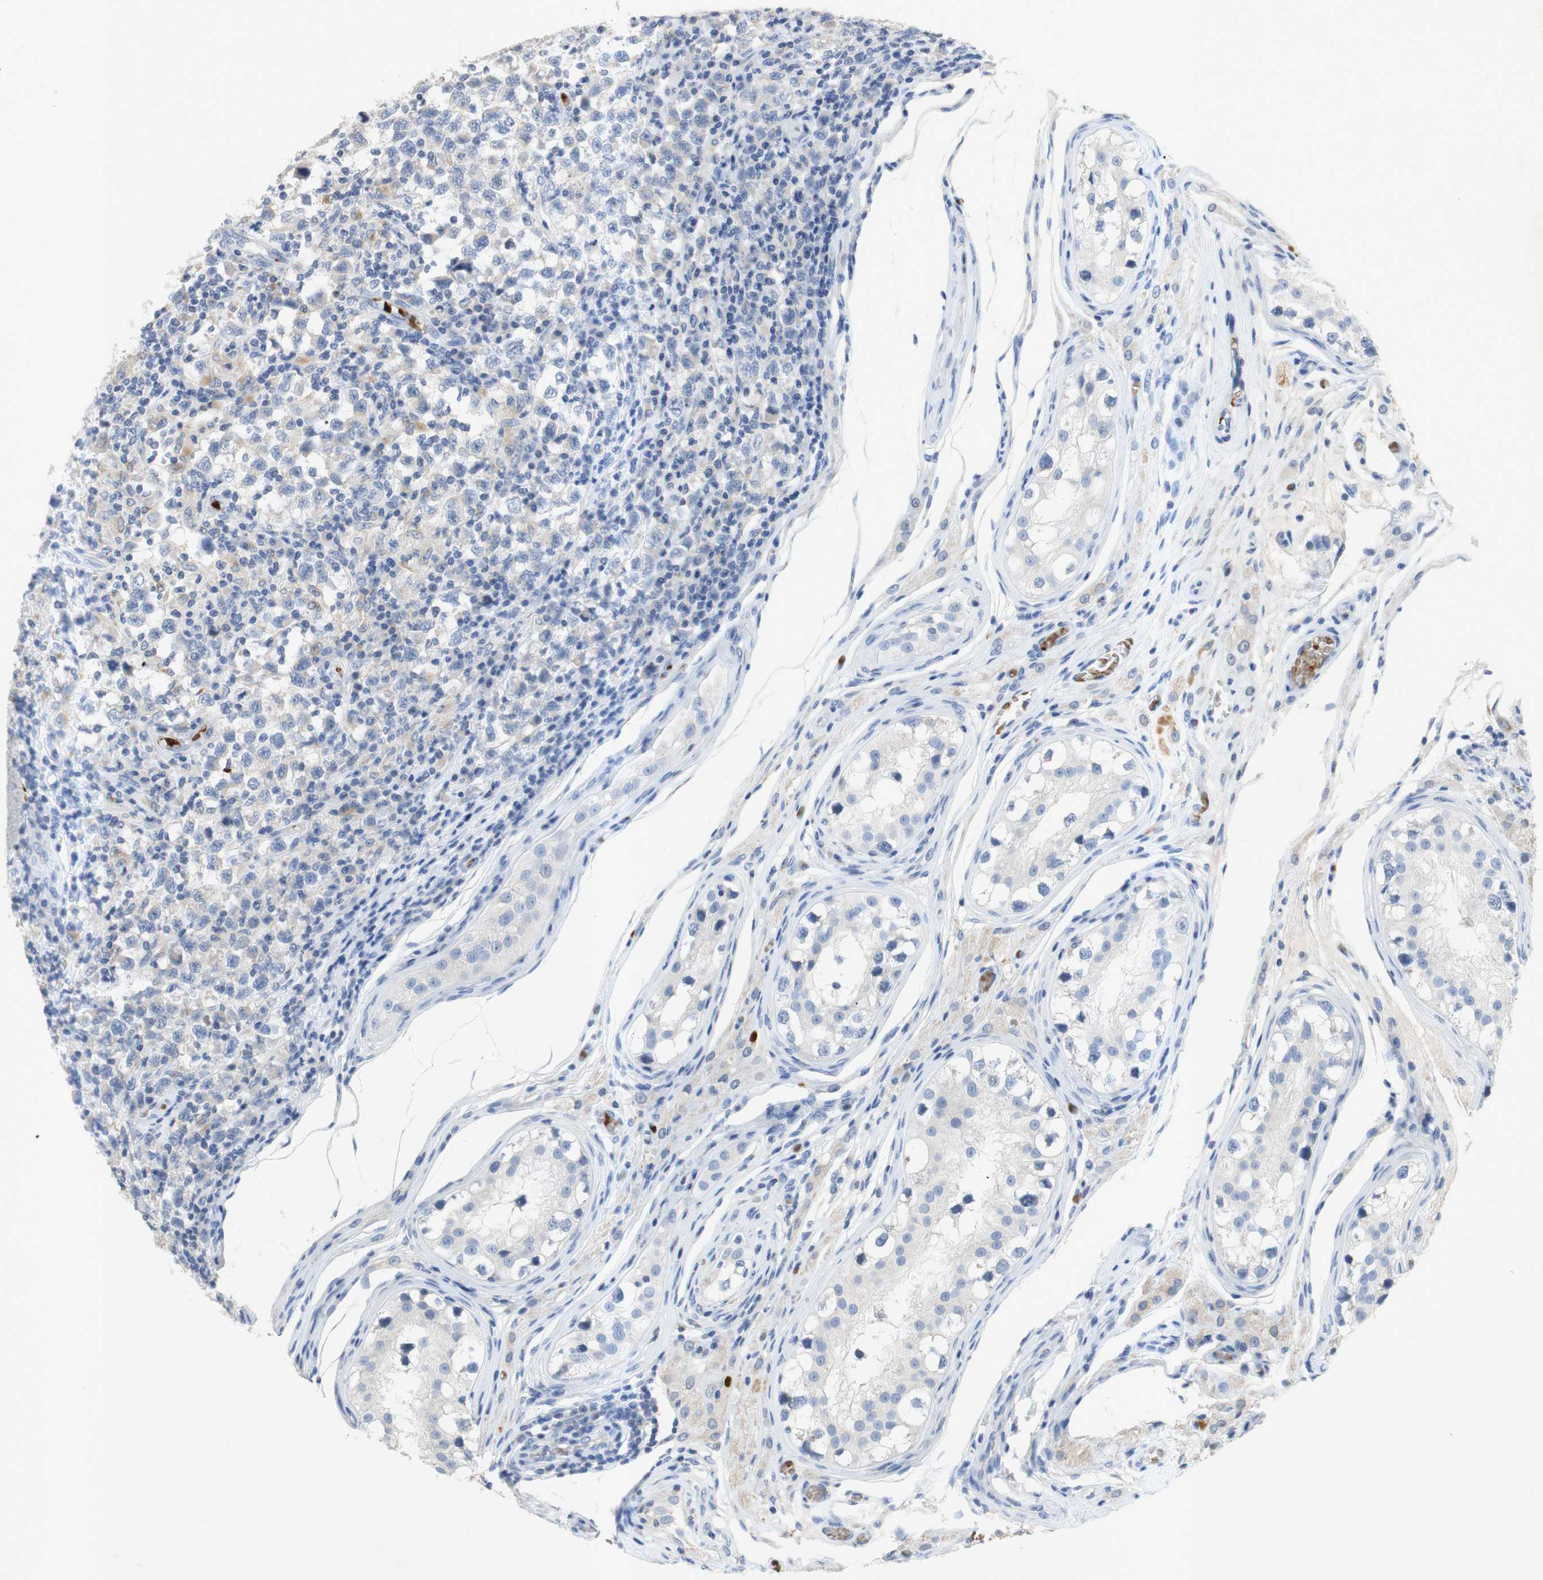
{"staining": {"intensity": "negative", "quantity": "none", "location": "none"}, "tissue": "testis cancer", "cell_type": "Tumor cells", "image_type": "cancer", "snomed": [{"axis": "morphology", "description": "Carcinoma, Embryonal, NOS"}, {"axis": "topography", "description": "Testis"}], "caption": "Image shows no significant protein staining in tumor cells of testis cancer (embryonal carcinoma).", "gene": "EPO", "patient": {"sex": "male", "age": 21}}